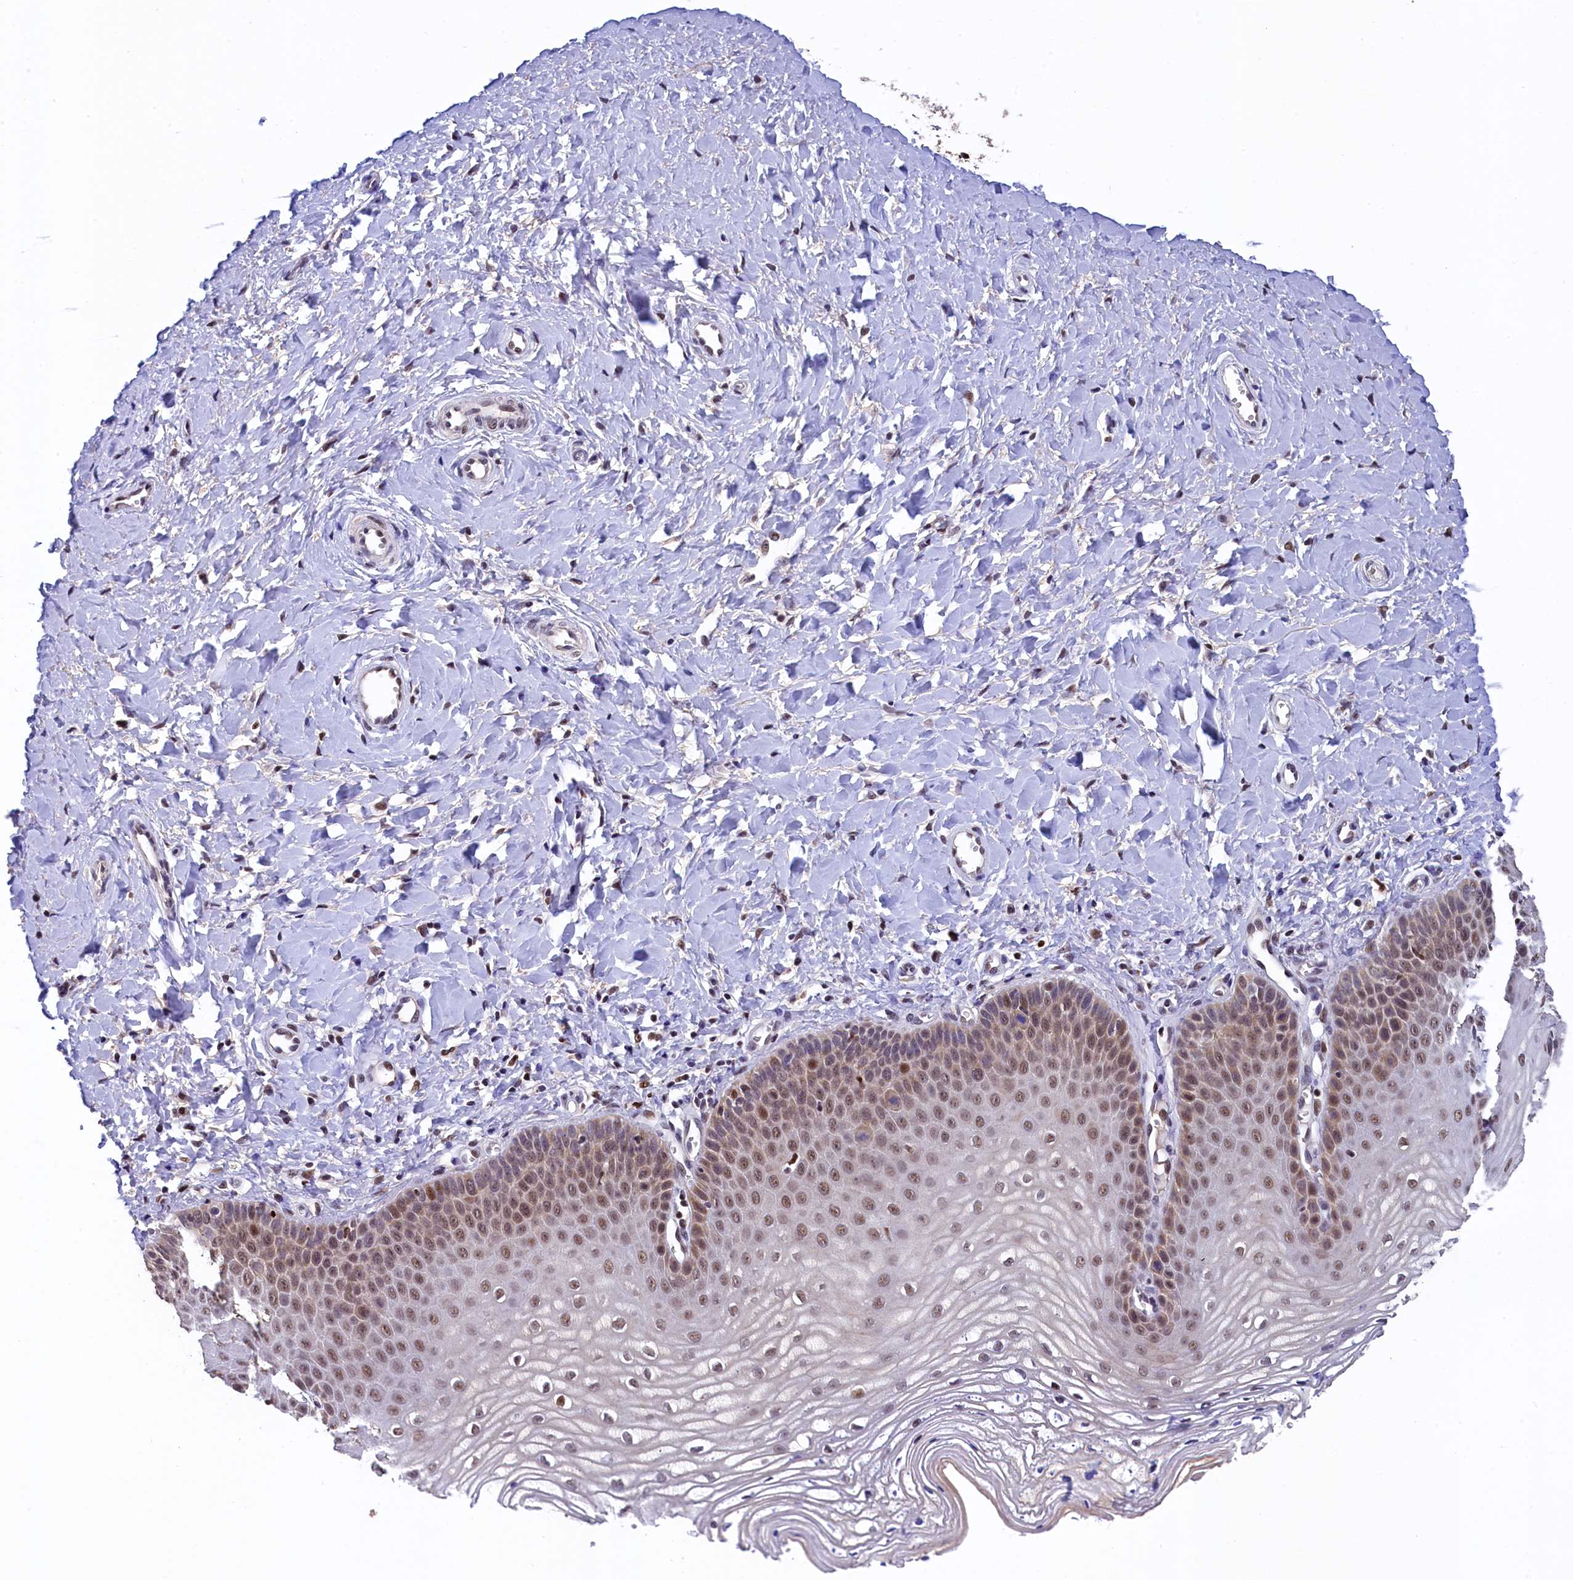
{"staining": {"intensity": "moderate", "quantity": ">75%", "location": "nuclear"}, "tissue": "vagina", "cell_type": "Squamous epithelial cells", "image_type": "normal", "snomed": [{"axis": "morphology", "description": "Normal tissue, NOS"}, {"axis": "topography", "description": "Vagina"}, {"axis": "topography", "description": "Cervix"}], "caption": "This image displays IHC staining of unremarkable human vagina, with medium moderate nuclear staining in approximately >75% of squamous epithelial cells.", "gene": "HECTD4", "patient": {"sex": "female", "age": 40}}